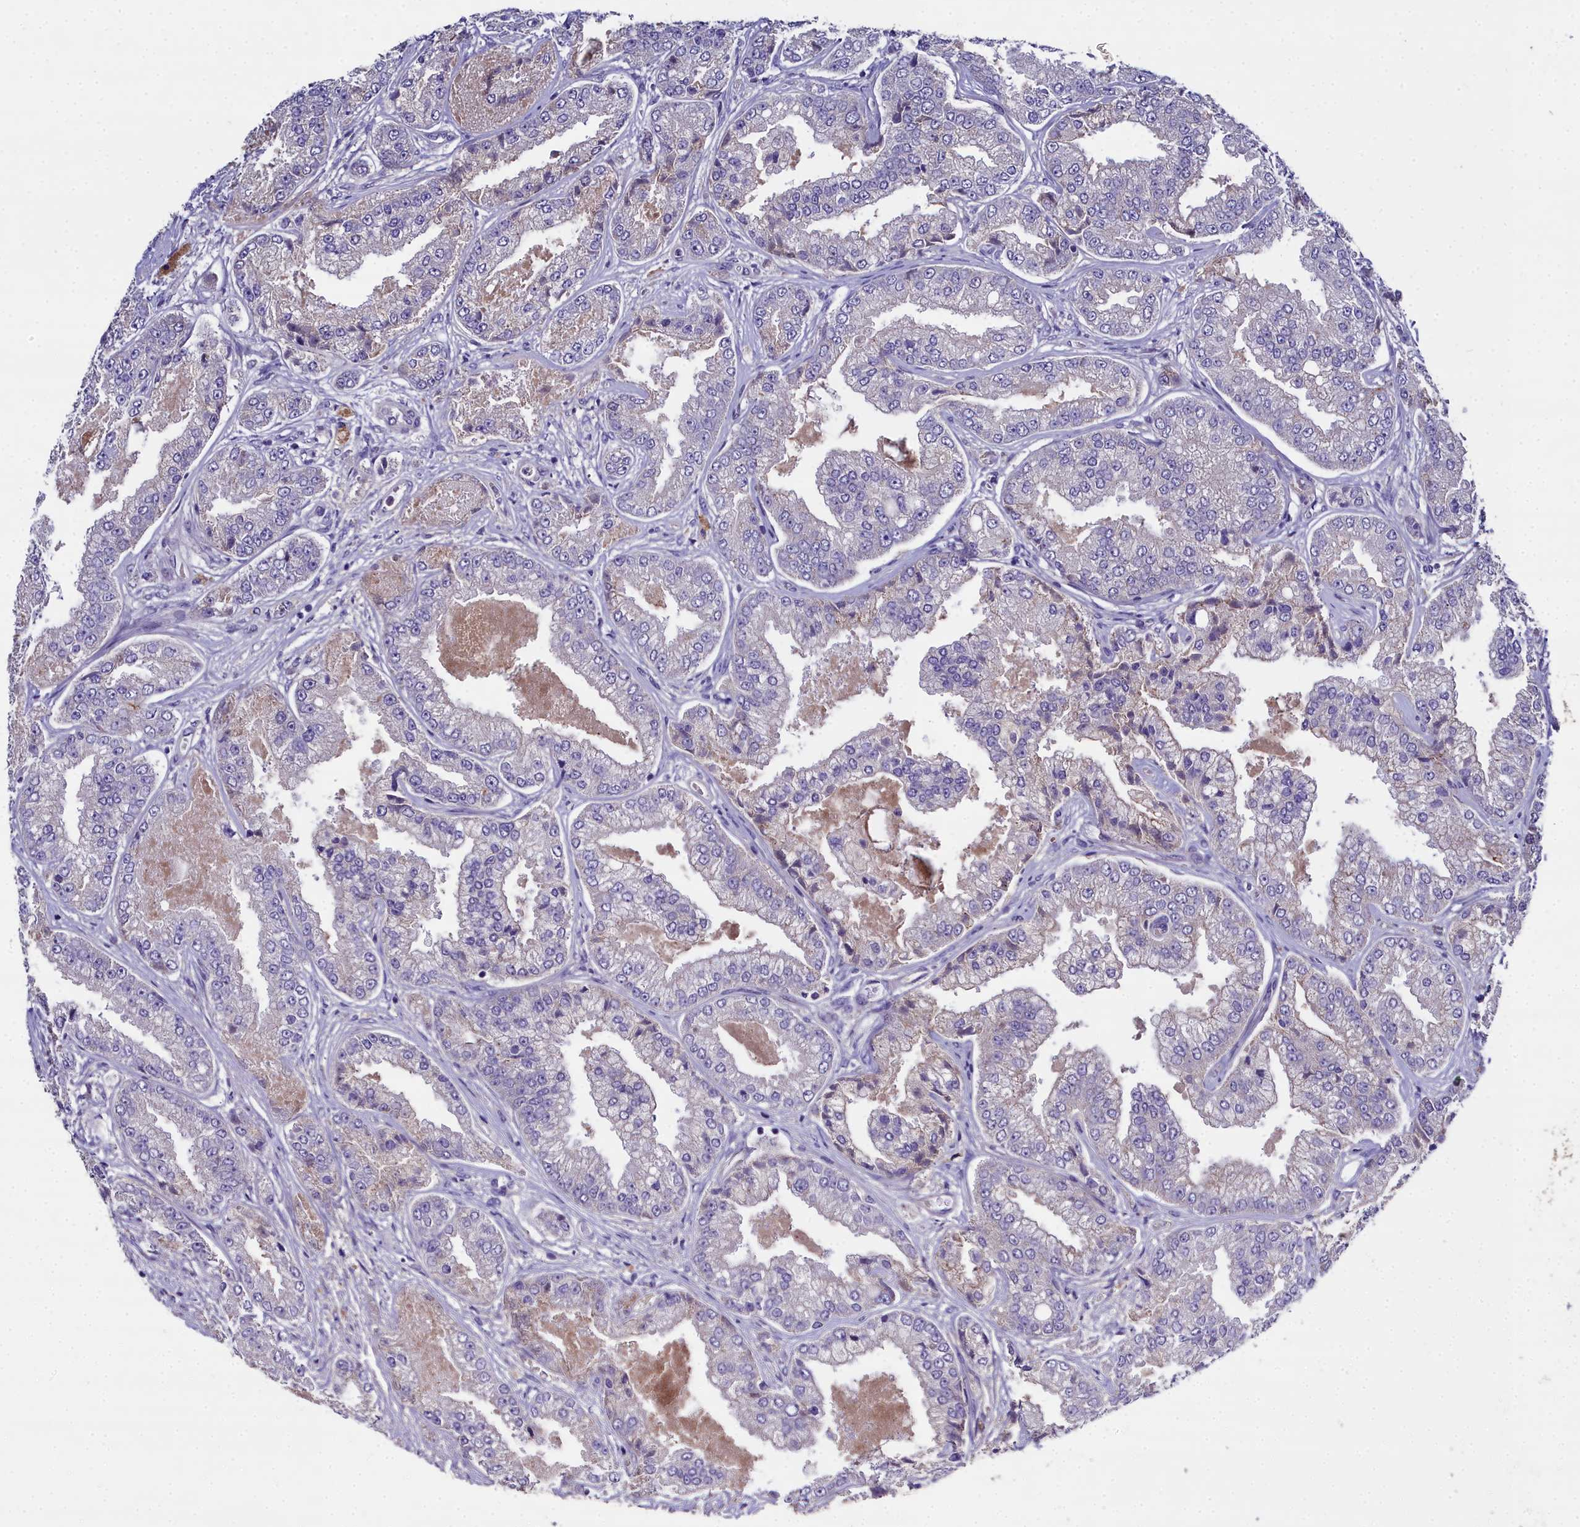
{"staining": {"intensity": "negative", "quantity": "none", "location": "none"}, "tissue": "prostate cancer", "cell_type": "Tumor cells", "image_type": "cancer", "snomed": [{"axis": "morphology", "description": "Adenocarcinoma, High grade"}, {"axis": "topography", "description": "Prostate"}], "caption": "High power microscopy histopathology image of an immunohistochemistry (IHC) image of prostate cancer, revealing no significant expression in tumor cells. (DAB (3,3'-diaminobenzidine) IHC with hematoxylin counter stain).", "gene": "NT5M", "patient": {"sex": "male", "age": 71}}